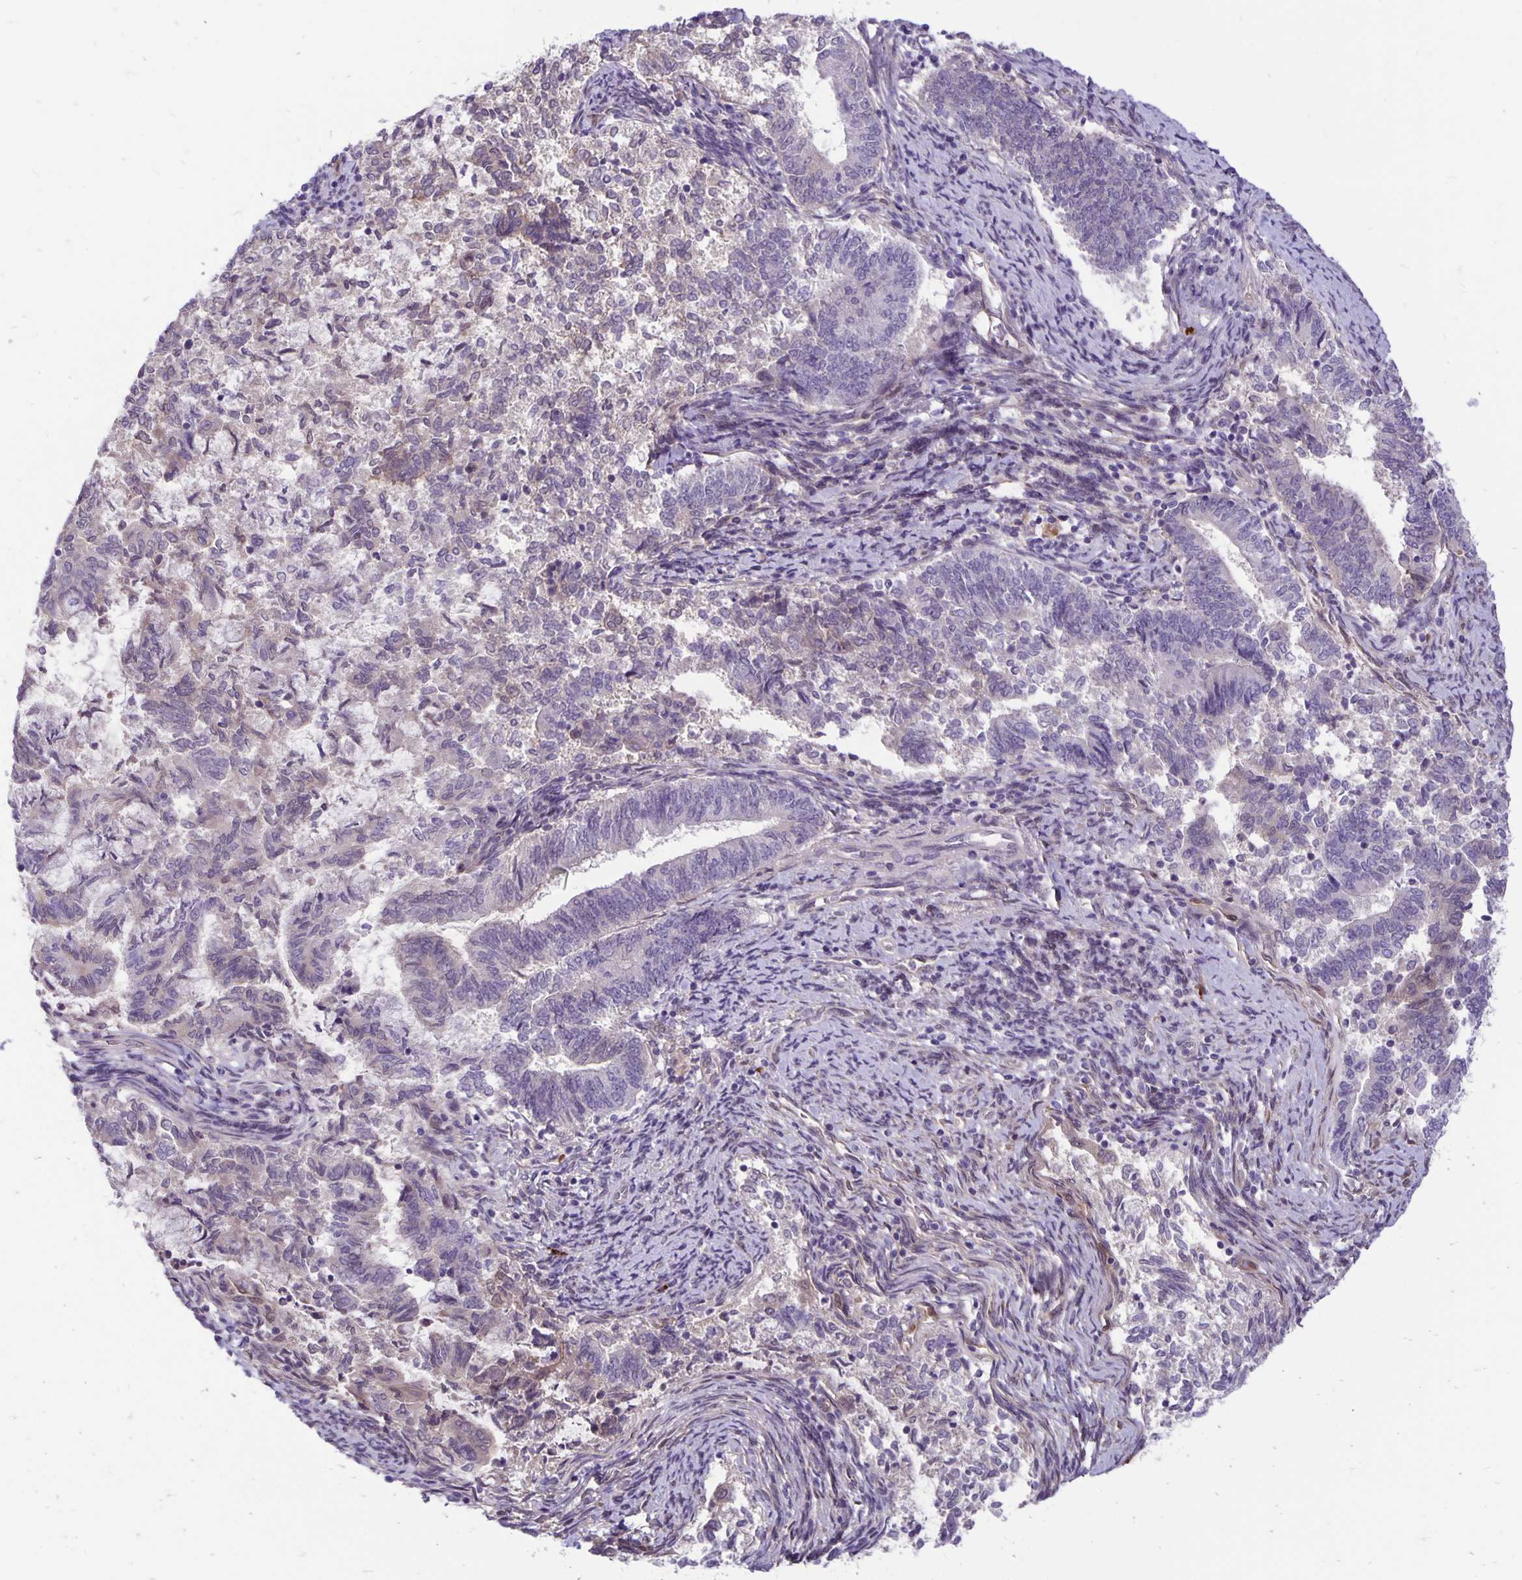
{"staining": {"intensity": "negative", "quantity": "none", "location": "none"}, "tissue": "endometrial cancer", "cell_type": "Tumor cells", "image_type": "cancer", "snomed": [{"axis": "morphology", "description": "Adenocarcinoma, NOS"}, {"axis": "topography", "description": "Endometrium"}], "caption": "Micrograph shows no protein positivity in tumor cells of endometrial cancer tissue.", "gene": "TAX1BP3", "patient": {"sex": "female", "age": 65}}